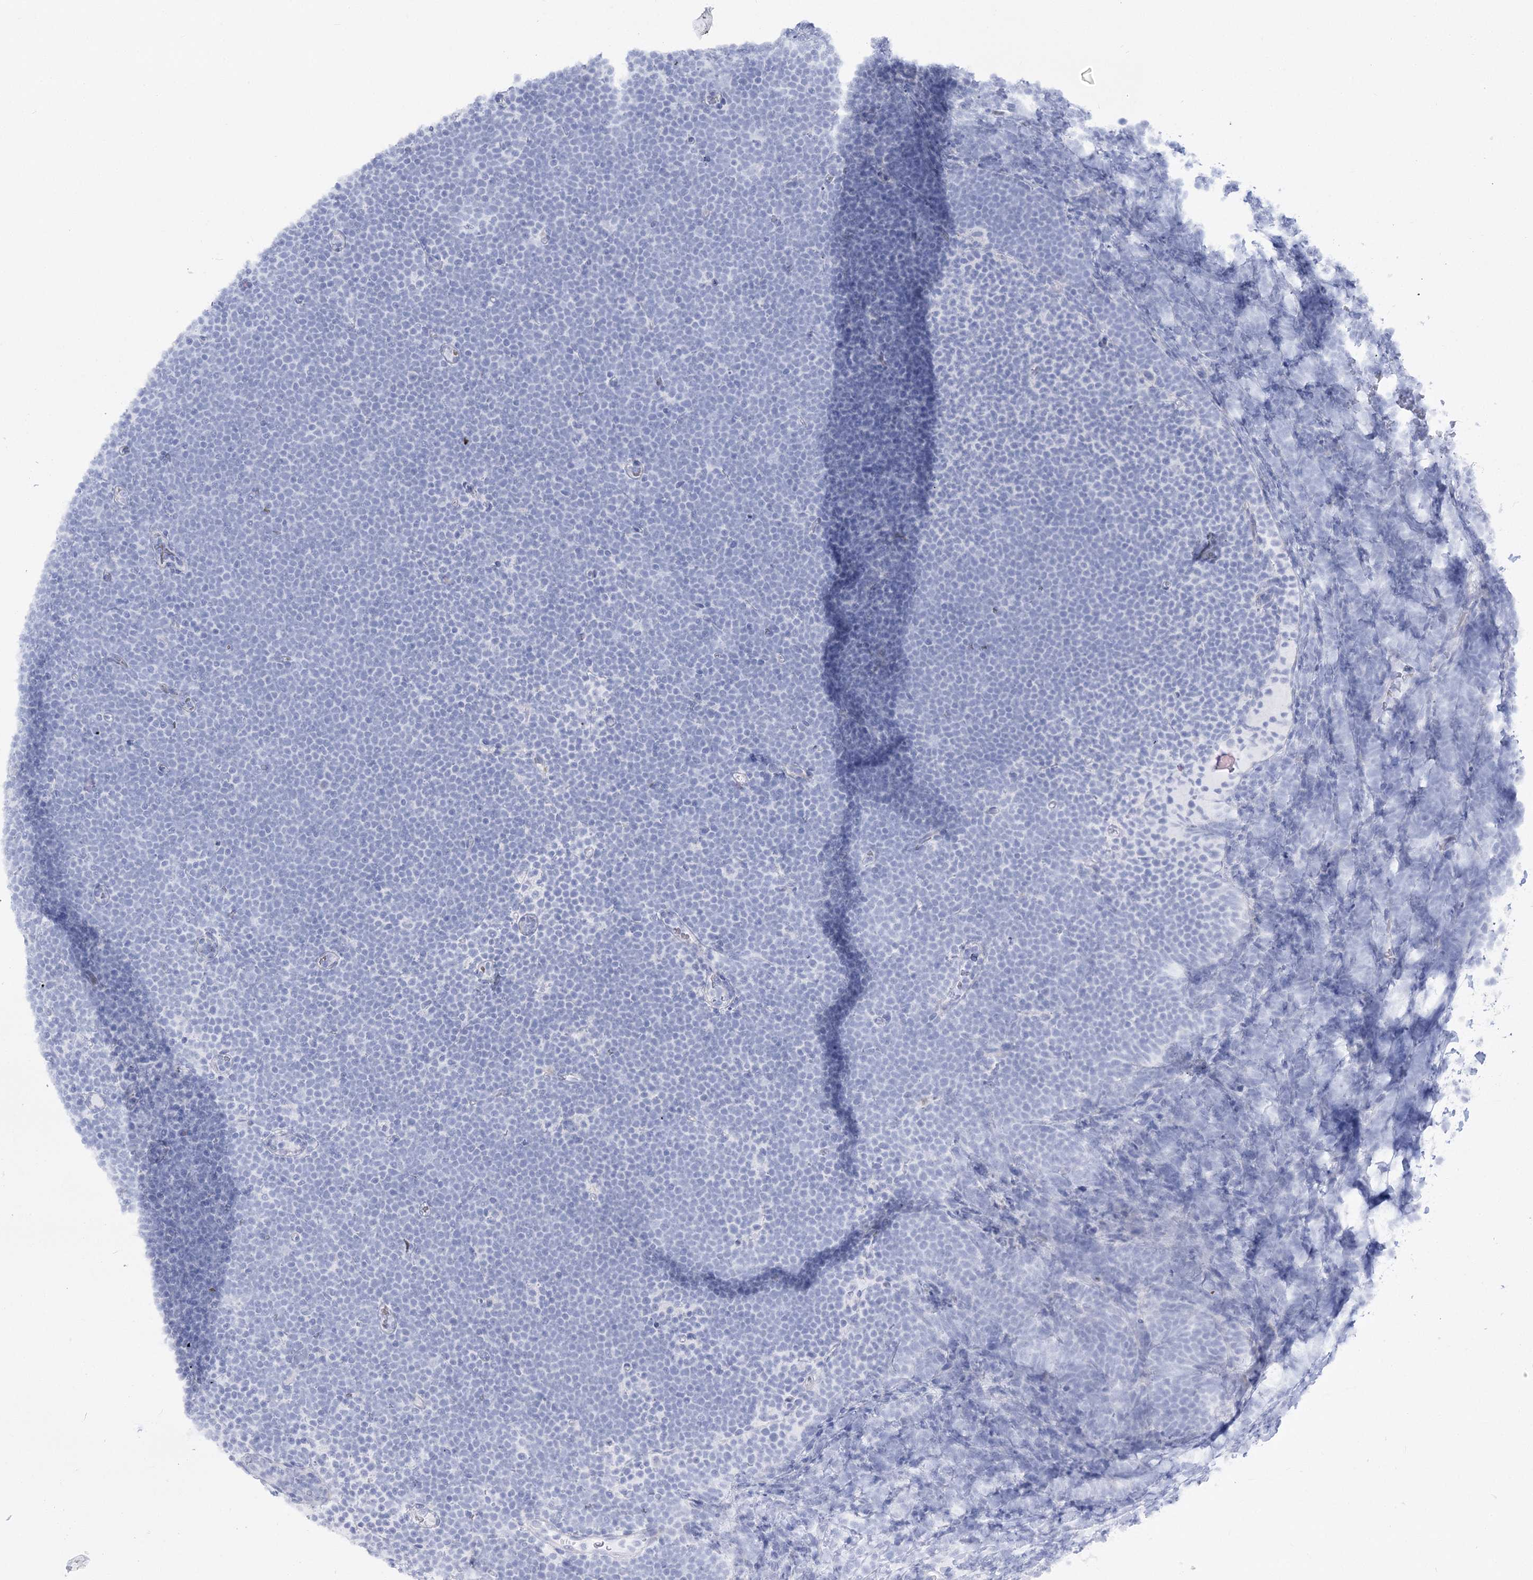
{"staining": {"intensity": "negative", "quantity": "none", "location": "none"}, "tissue": "lymphoma", "cell_type": "Tumor cells", "image_type": "cancer", "snomed": [{"axis": "morphology", "description": "Malignant lymphoma, non-Hodgkin's type, High grade"}, {"axis": "topography", "description": "Lymph node"}], "caption": "The immunohistochemistry (IHC) image has no significant positivity in tumor cells of malignant lymphoma, non-Hodgkin's type (high-grade) tissue.", "gene": "SIAE", "patient": {"sex": "male", "age": 13}}